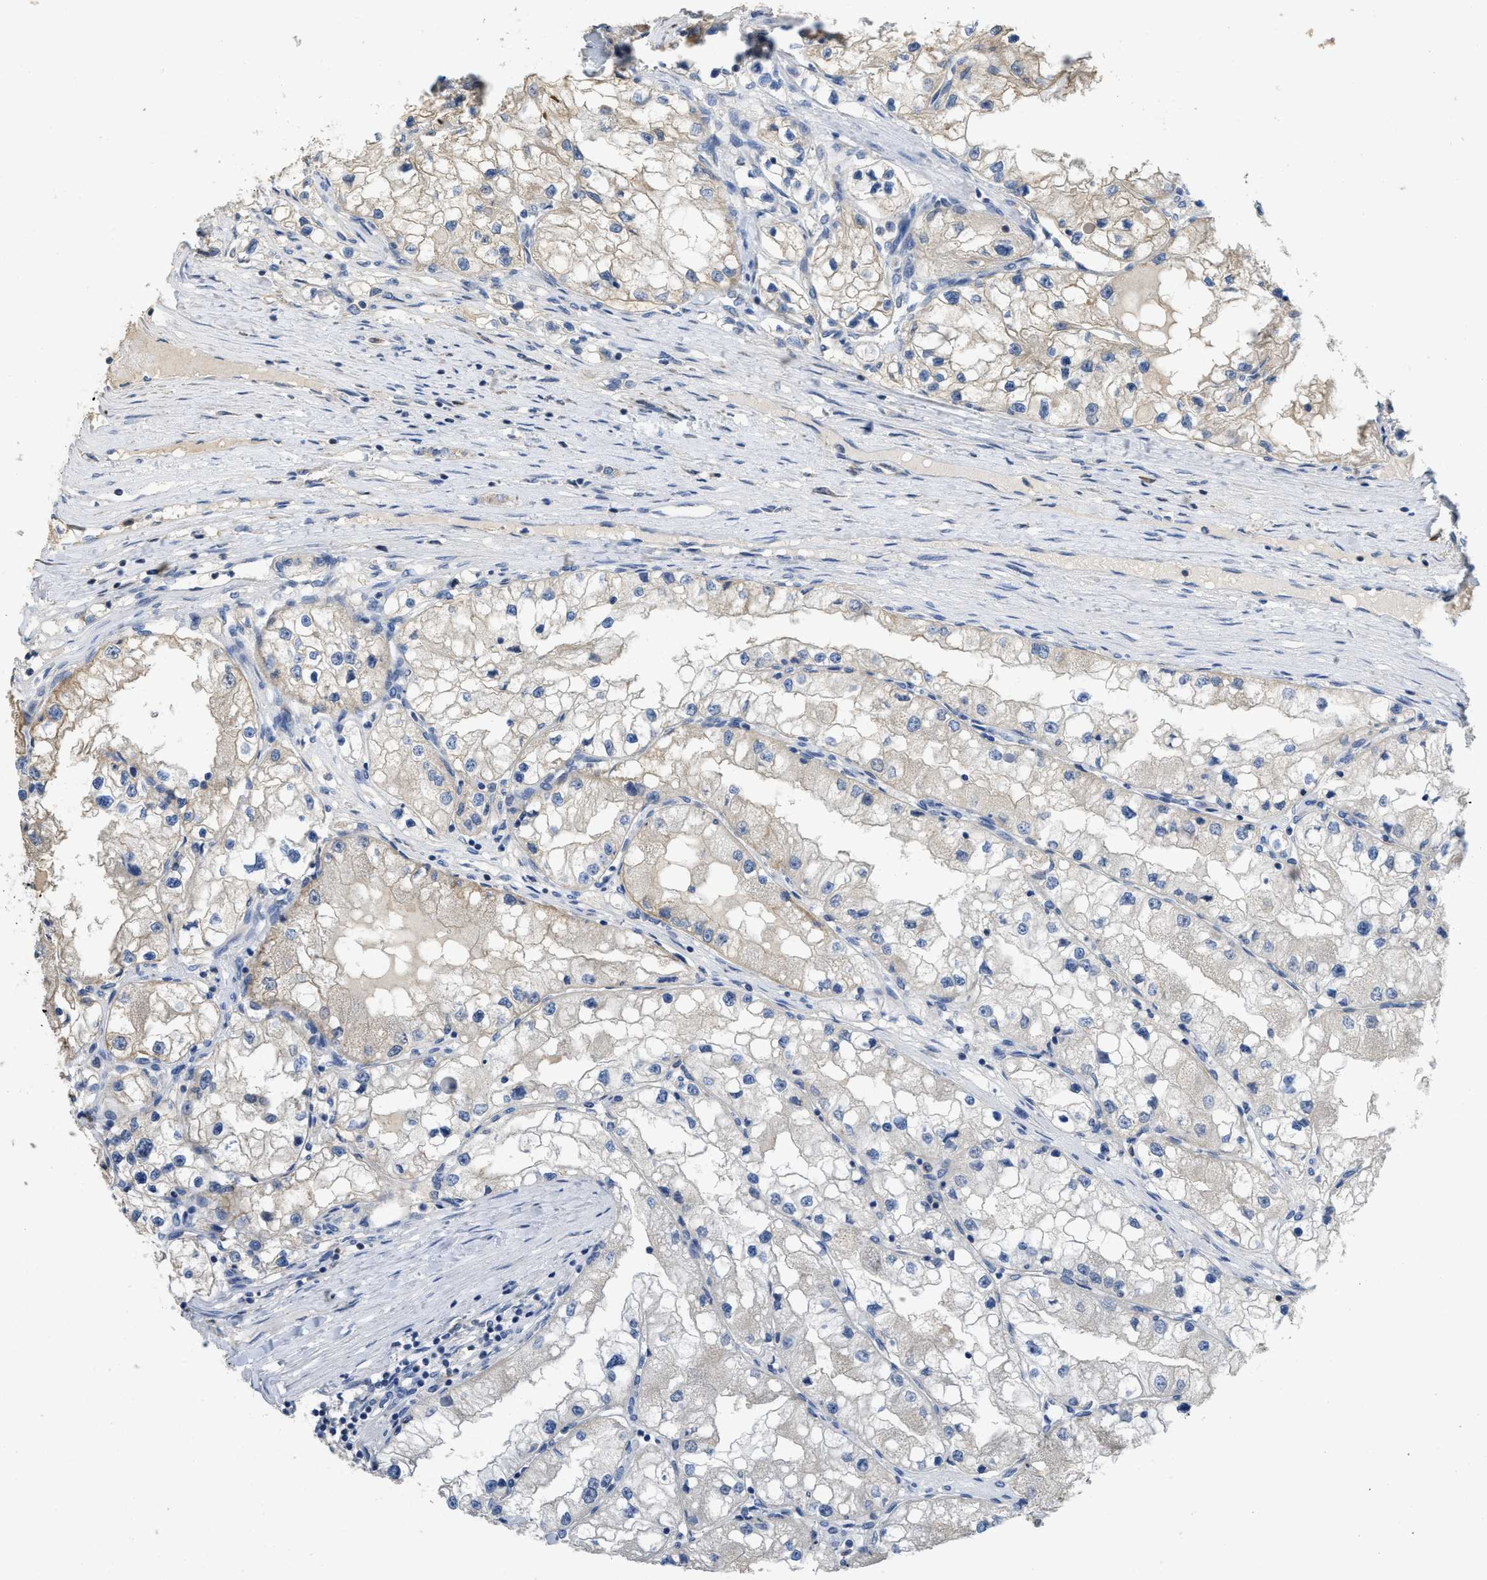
{"staining": {"intensity": "weak", "quantity": "25%-75%", "location": "cytoplasmic/membranous"}, "tissue": "renal cancer", "cell_type": "Tumor cells", "image_type": "cancer", "snomed": [{"axis": "morphology", "description": "Adenocarcinoma, NOS"}, {"axis": "topography", "description": "Kidney"}], "caption": "High-power microscopy captured an immunohistochemistry (IHC) micrograph of renal cancer (adenocarcinoma), revealing weak cytoplasmic/membranous positivity in approximately 25%-75% of tumor cells.", "gene": "SFXN2", "patient": {"sex": "male", "age": 68}}